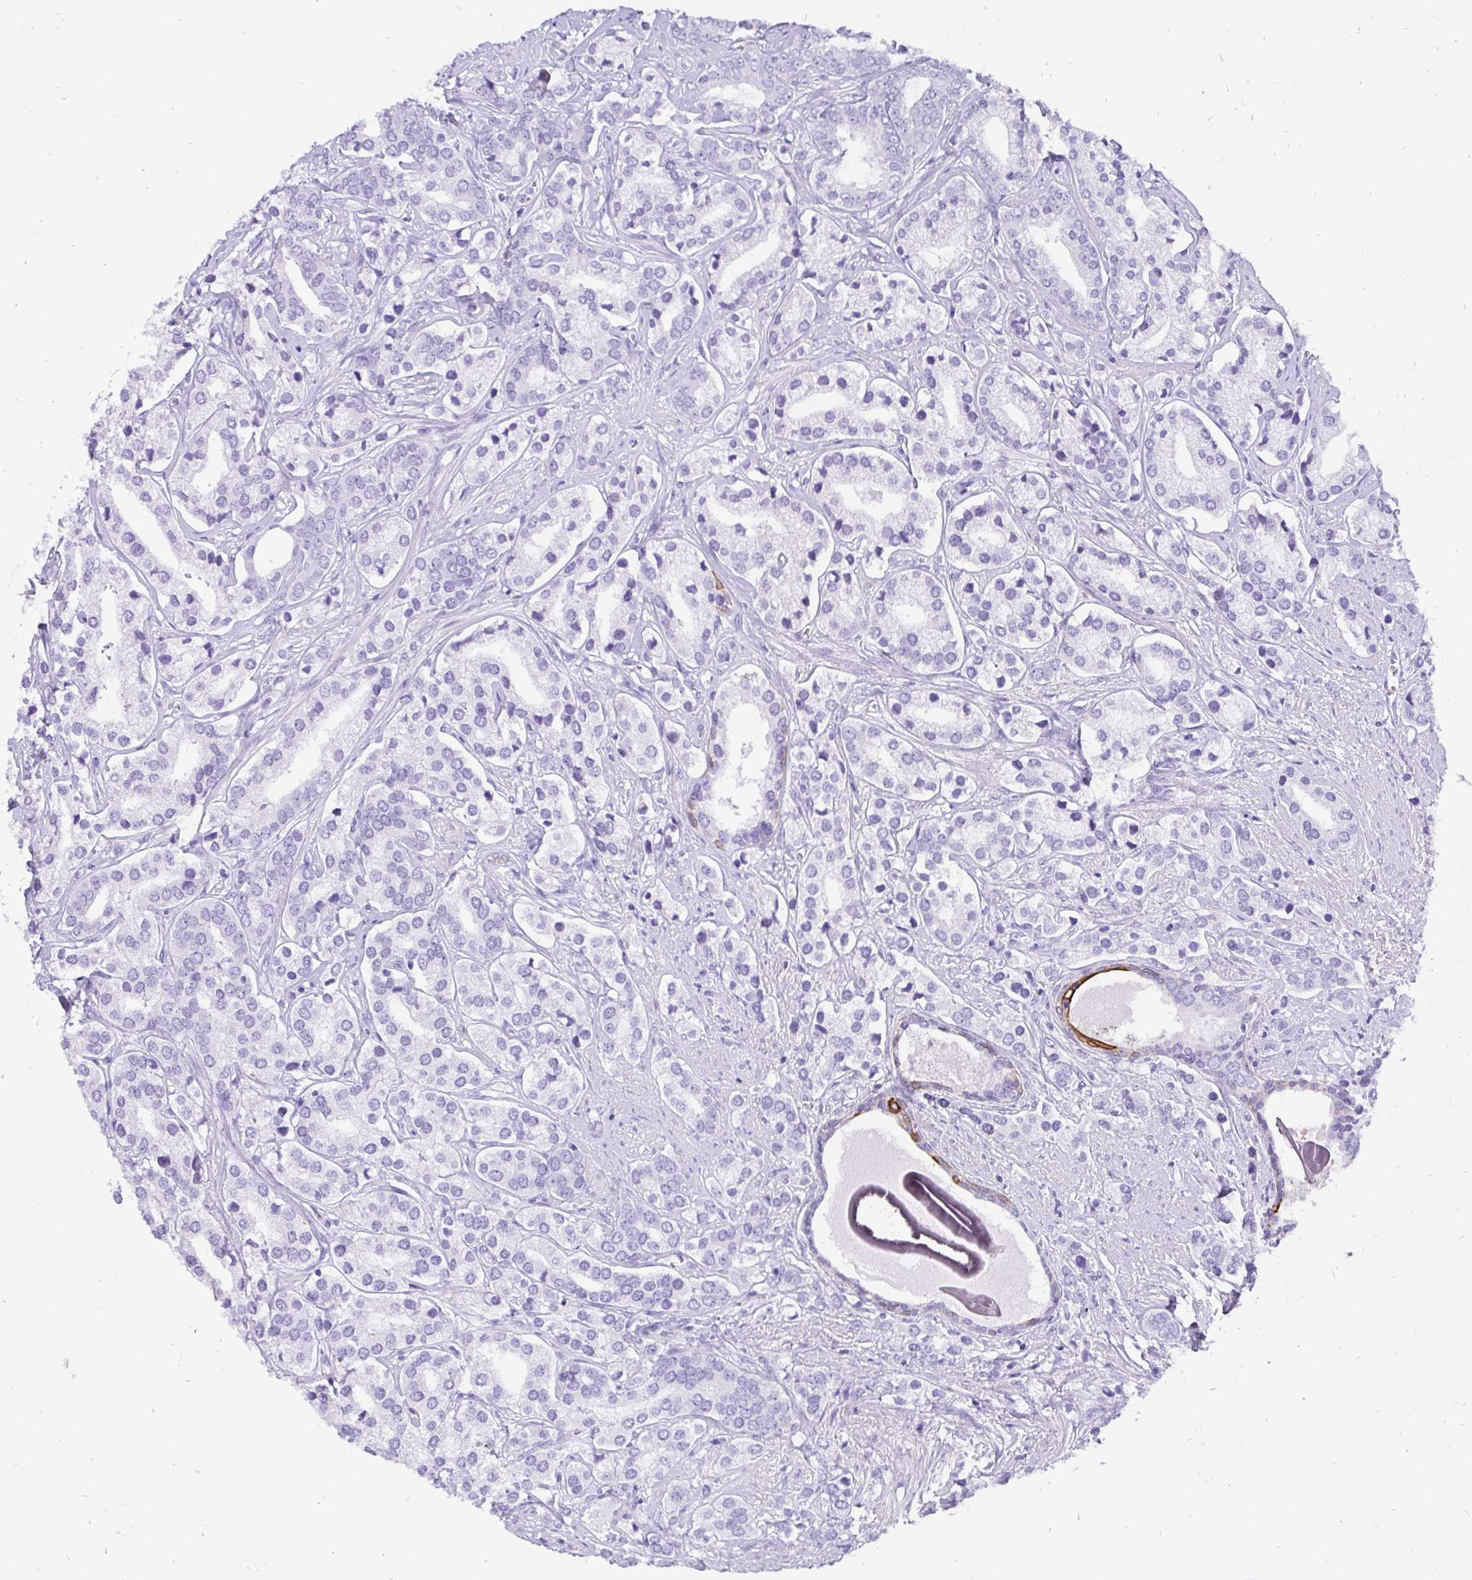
{"staining": {"intensity": "negative", "quantity": "none", "location": "none"}, "tissue": "prostate cancer", "cell_type": "Tumor cells", "image_type": "cancer", "snomed": [{"axis": "morphology", "description": "Adenocarcinoma, High grade"}, {"axis": "topography", "description": "Prostate"}], "caption": "Photomicrograph shows no protein expression in tumor cells of prostate high-grade adenocarcinoma tissue.", "gene": "KRT13", "patient": {"sex": "male", "age": 58}}